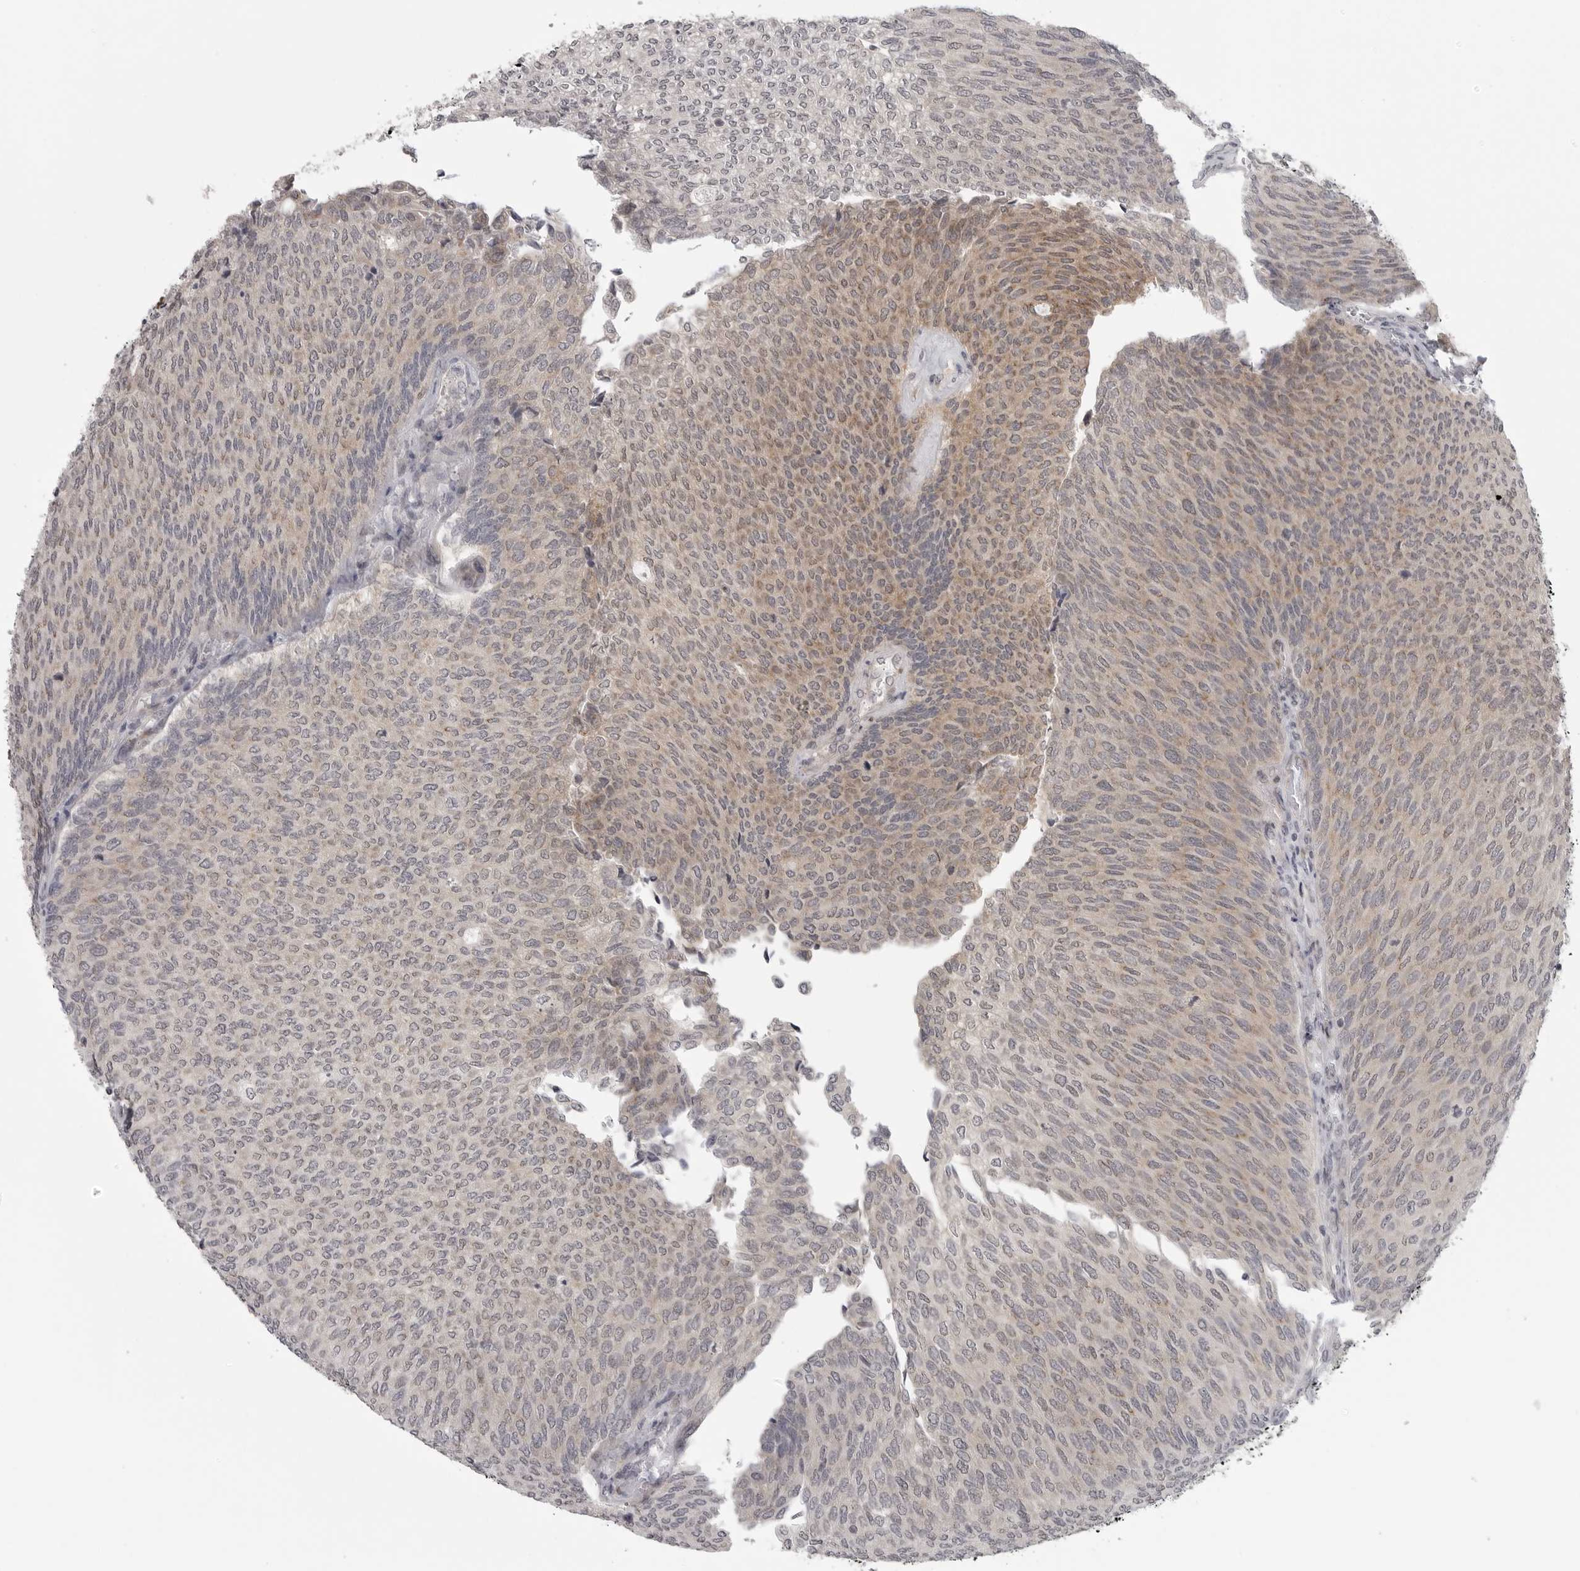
{"staining": {"intensity": "moderate", "quantity": ">75%", "location": "cytoplasmic/membranous"}, "tissue": "urothelial cancer", "cell_type": "Tumor cells", "image_type": "cancer", "snomed": [{"axis": "morphology", "description": "Urothelial carcinoma, Low grade"}, {"axis": "topography", "description": "Urinary bladder"}], "caption": "Moderate cytoplasmic/membranous positivity for a protein is appreciated in about >75% of tumor cells of urothelial carcinoma (low-grade) using immunohistochemistry (IHC).", "gene": "TUT4", "patient": {"sex": "female", "age": 79}}